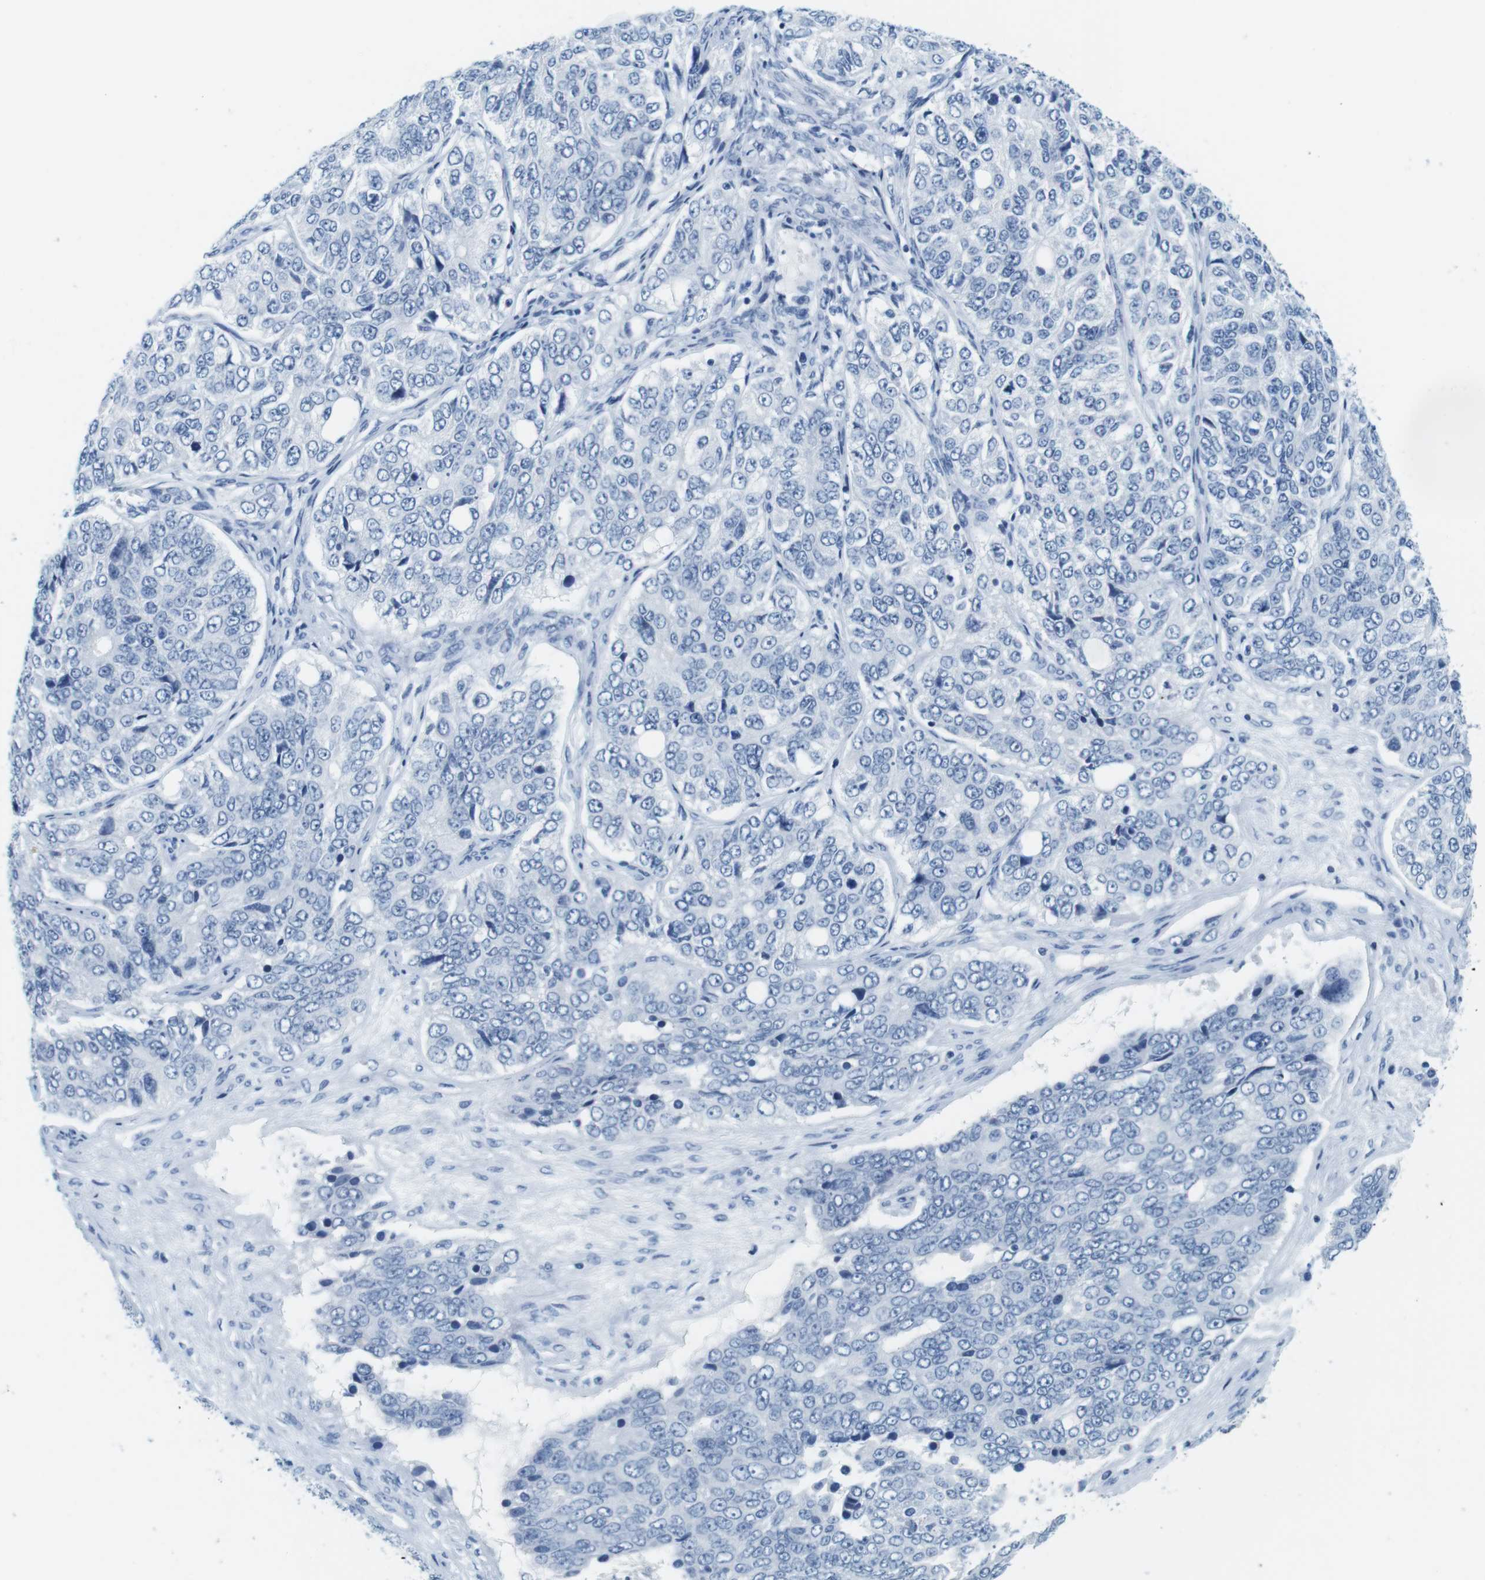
{"staining": {"intensity": "negative", "quantity": "none", "location": "none"}, "tissue": "ovarian cancer", "cell_type": "Tumor cells", "image_type": "cancer", "snomed": [{"axis": "morphology", "description": "Carcinoma, endometroid"}, {"axis": "topography", "description": "Ovary"}], "caption": "This is an immunohistochemistry (IHC) histopathology image of ovarian endometroid carcinoma. There is no staining in tumor cells.", "gene": "CYP2C9", "patient": {"sex": "female", "age": 51}}